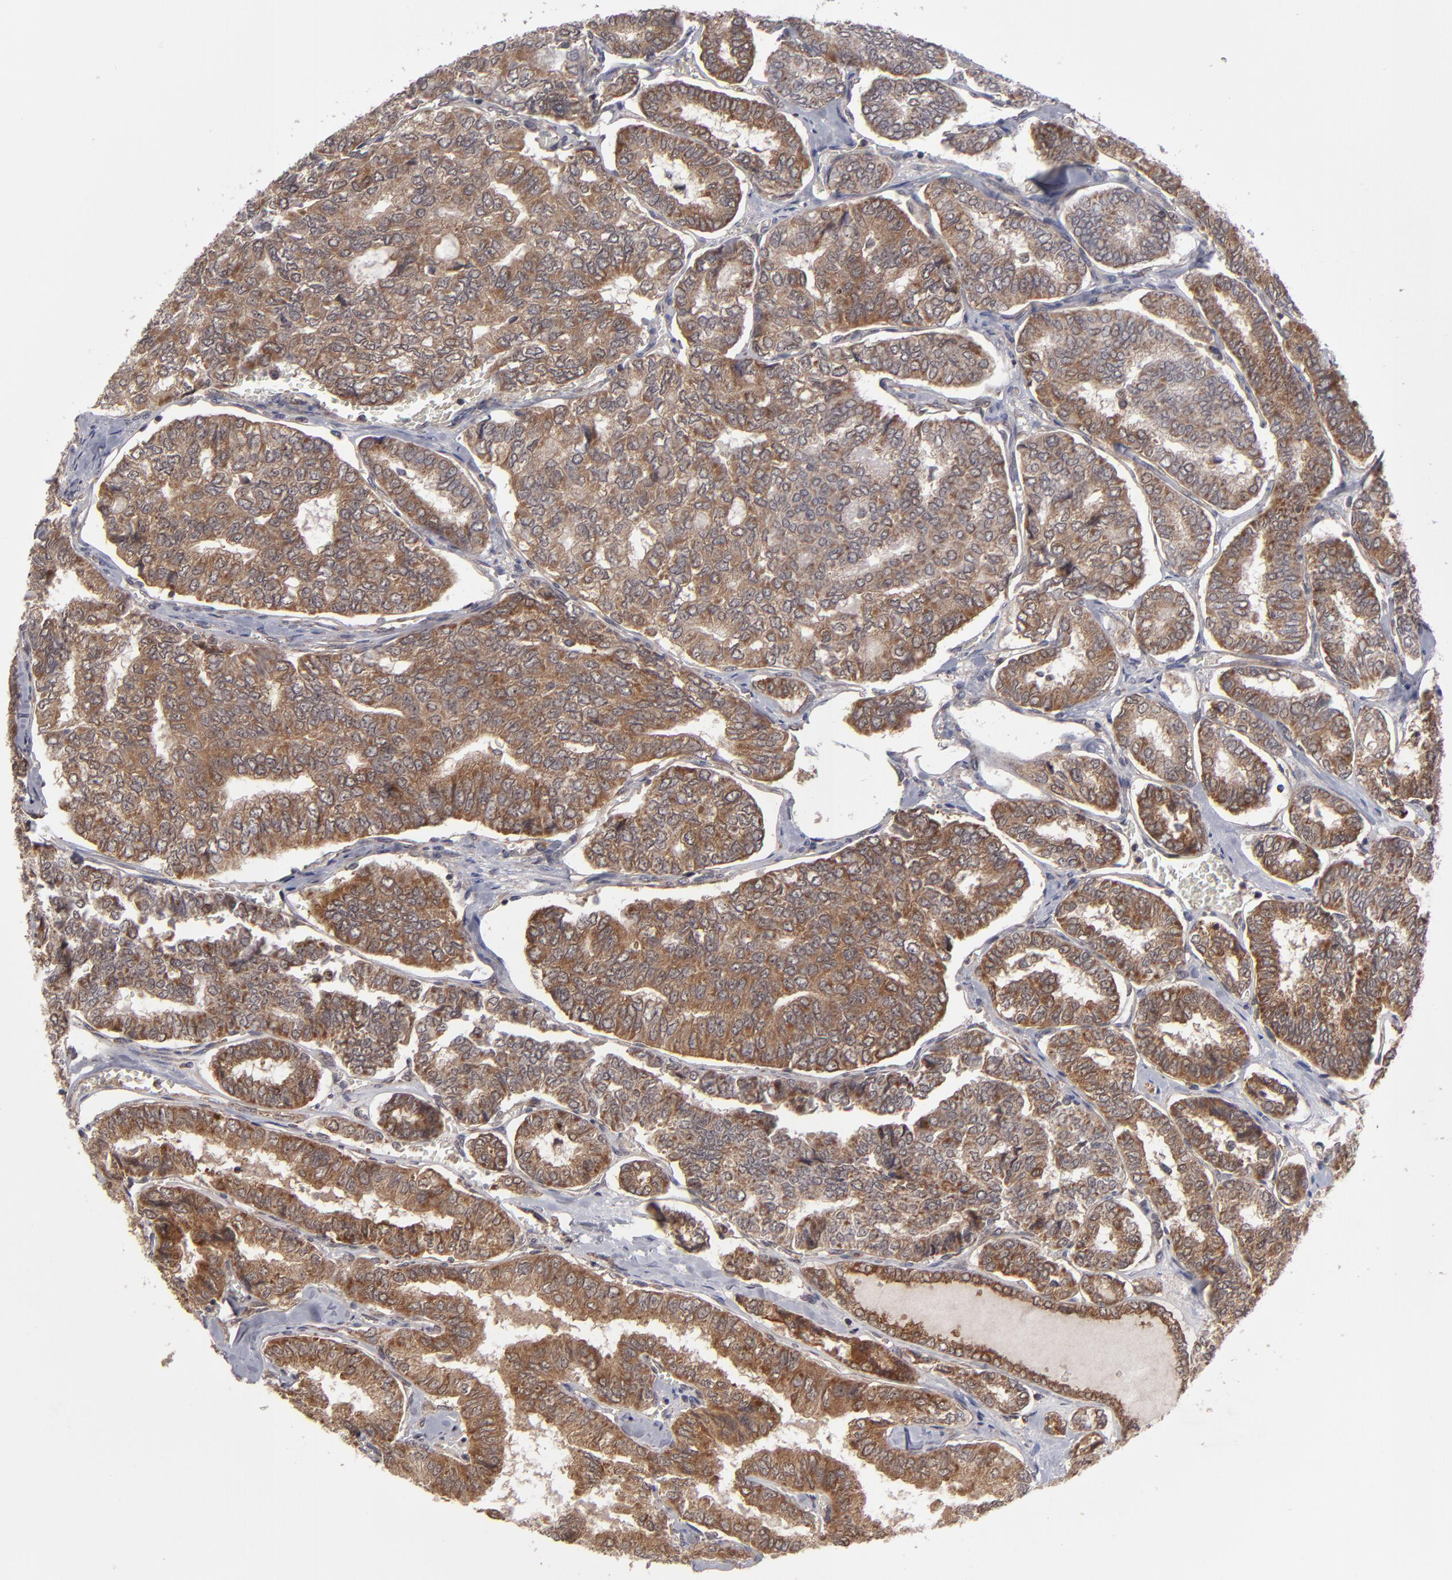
{"staining": {"intensity": "strong", "quantity": ">75%", "location": "cytoplasmic/membranous"}, "tissue": "thyroid cancer", "cell_type": "Tumor cells", "image_type": "cancer", "snomed": [{"axis": "morphology", "description": "Papillary adenocarcinoma, NOS"}, {"axis": "topography", "description": "Thyroid gland"}], "caption": "Thyroid papillary adenocarcinoma stained for a protein reveals strong cytoplasmic/membranous positivity in tumor cells. (Stains: DAB (3,3'-diaminobenzidine) in brown, nuclei in blue, Microscopy: brightfield microscopy at high magnification).", "gene": "GLCCI1", "patient": {"sex": "female", "age": 35}}